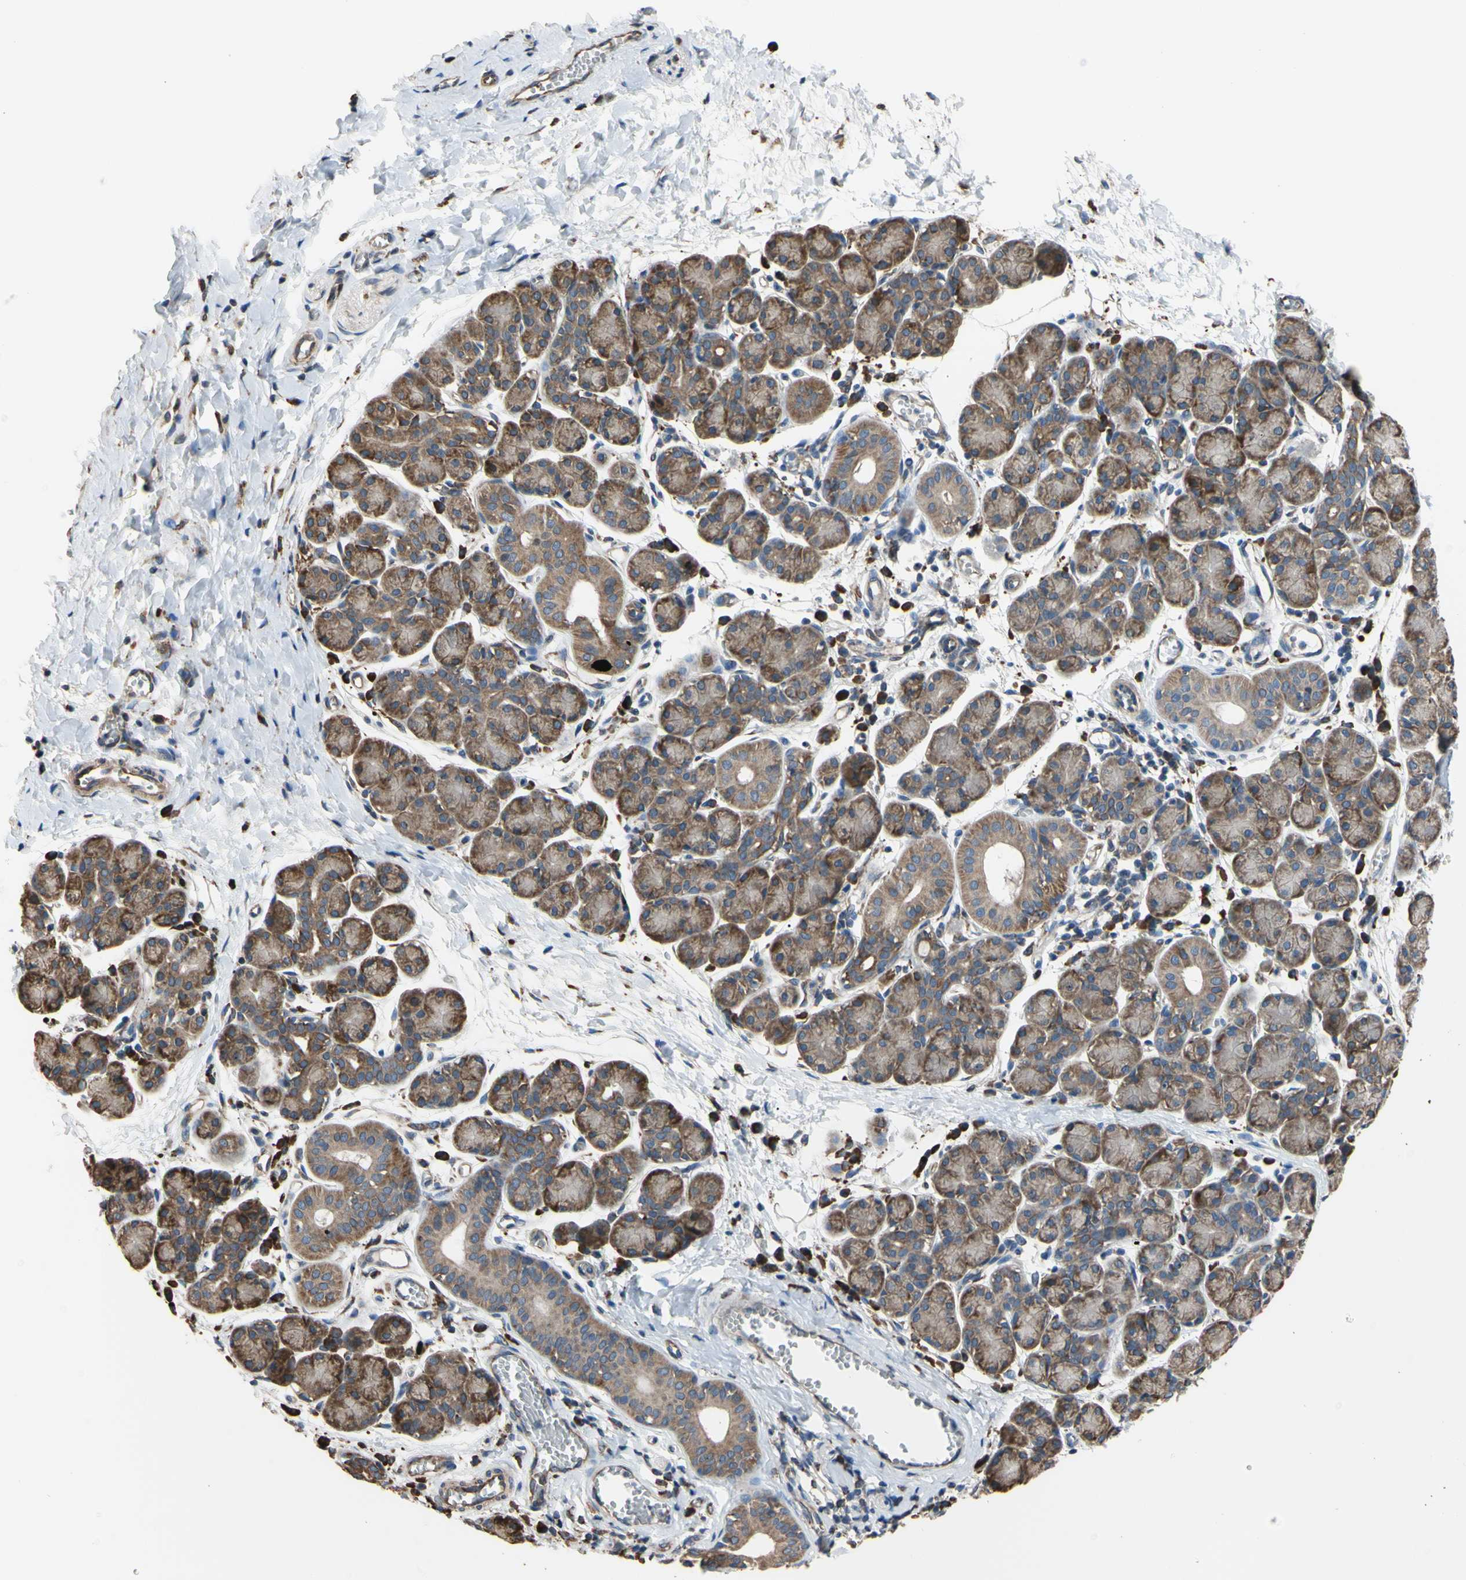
{"staining": {"intensity": "strong", "quantity": ">75%", "location": "cytoplasmic/membranous"}, "tissue": "salivary gland", "cell_type": "Glandular cells", "image_type": "normal", "snomed": [{"axis": "morphology", "description": "Normal tissue, NOS"}, {"axis": "morphology", "description": "Inflammation, NOS"}, {"axis": "topography", "description": "Lymph node"}, {"axis": "topography", "description": "Salivary gland"}], "caption": "Immunohistochemical staining of benign salivary gland exhibits strong cytoplasmic/membranous protein positivity in about >75% of glandular cells. Nuclei are stained in blue.", "gene": "BMF", "patient": {"sex": "male", "age": 3}}